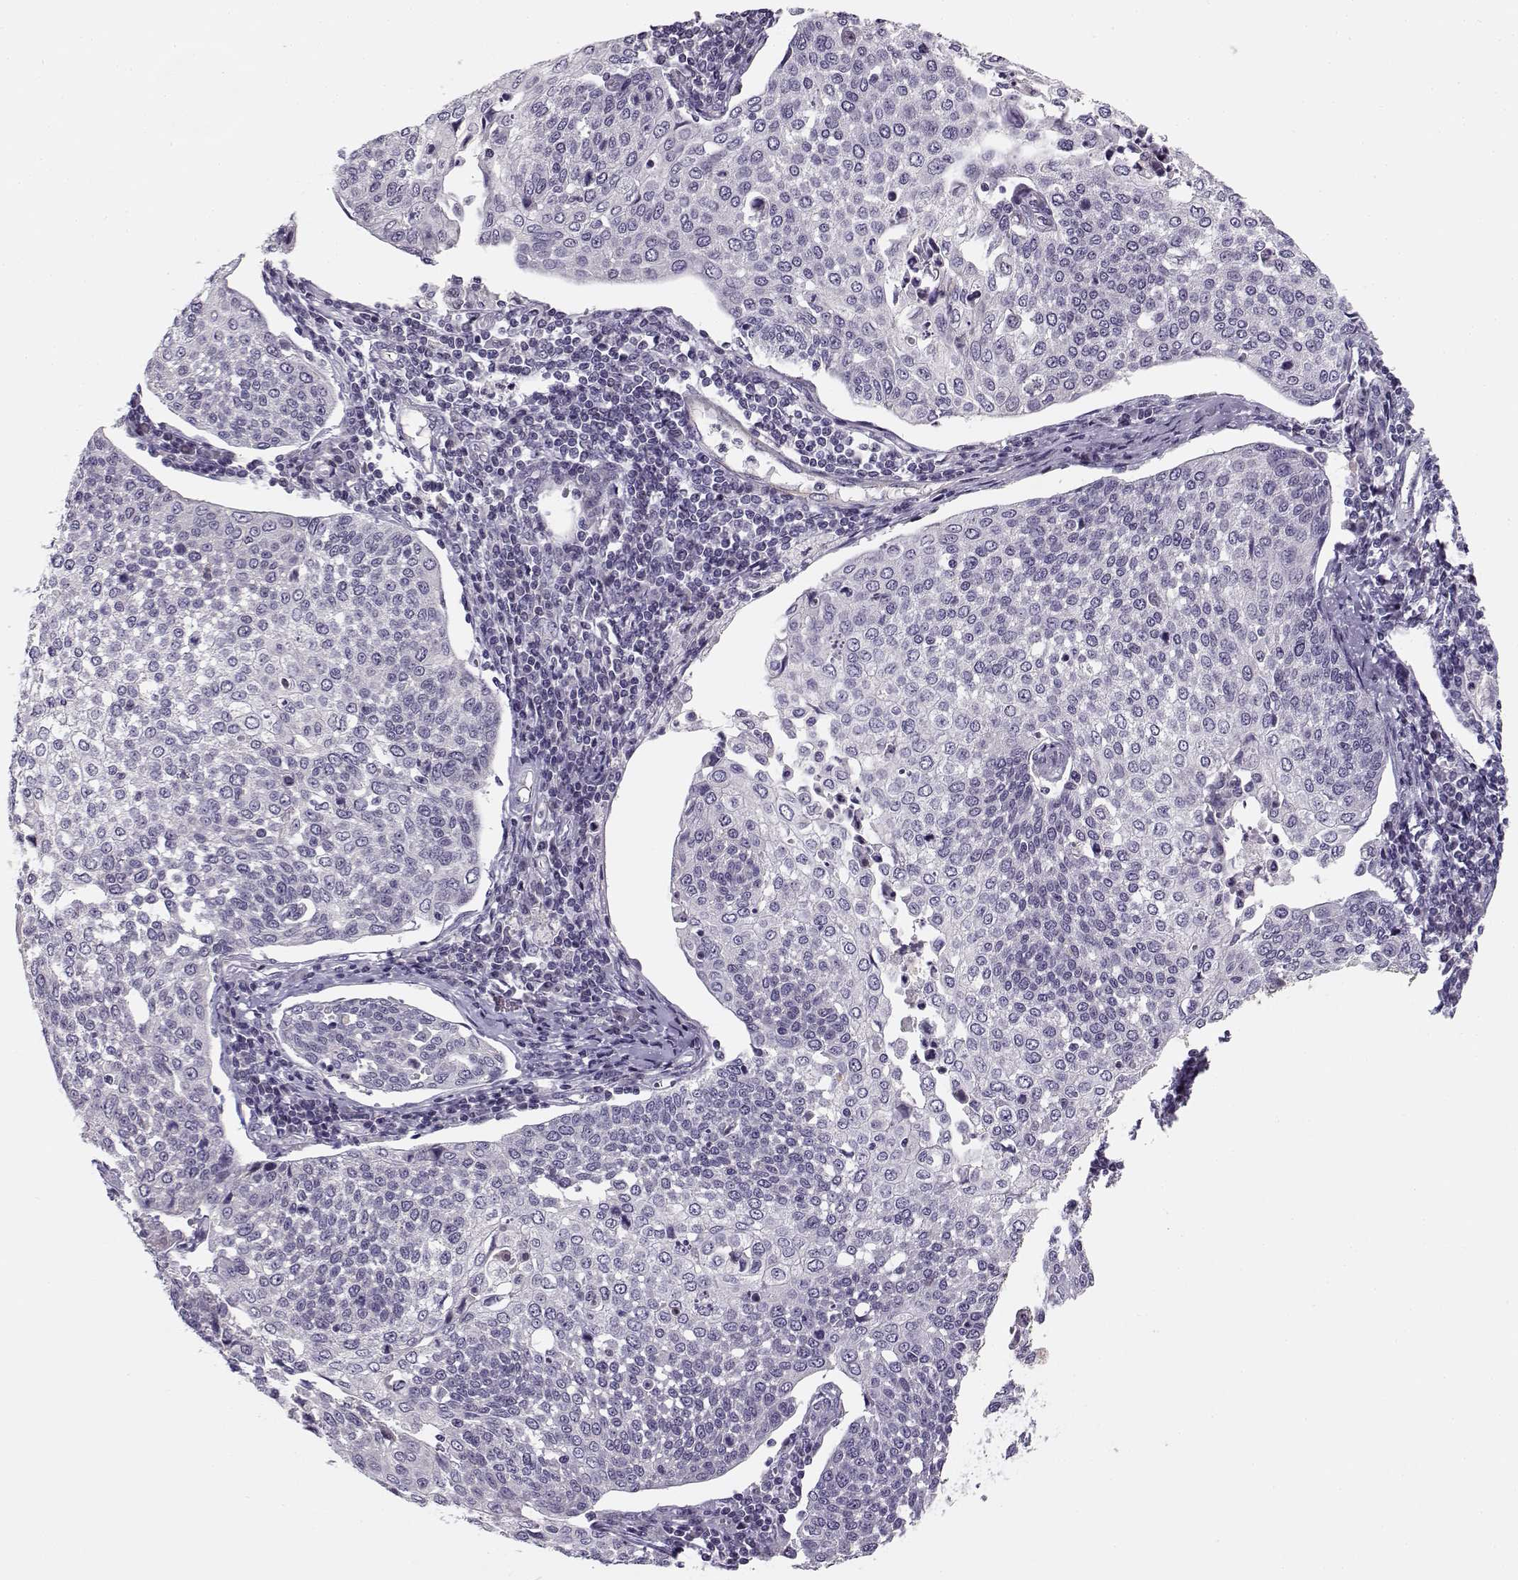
{"staining": {"intensity": "negative", "quantity": "none", "location": "none"}, "tissue": "cervical cancer", "cell_type": "Tumor cells", "image_type": "cancer", "snomed": [{"axis": "morphology", "description": "Squamous cell carcinoma, NOS"}, {"axis": "topography", "description": "Cervix"}], "caption": "A histopathology image of cervical cancer stained for a protein shows no brown staining in tumor cells.", "gene": "DDX25", "patient": {"sex": "female", "age": 34}}